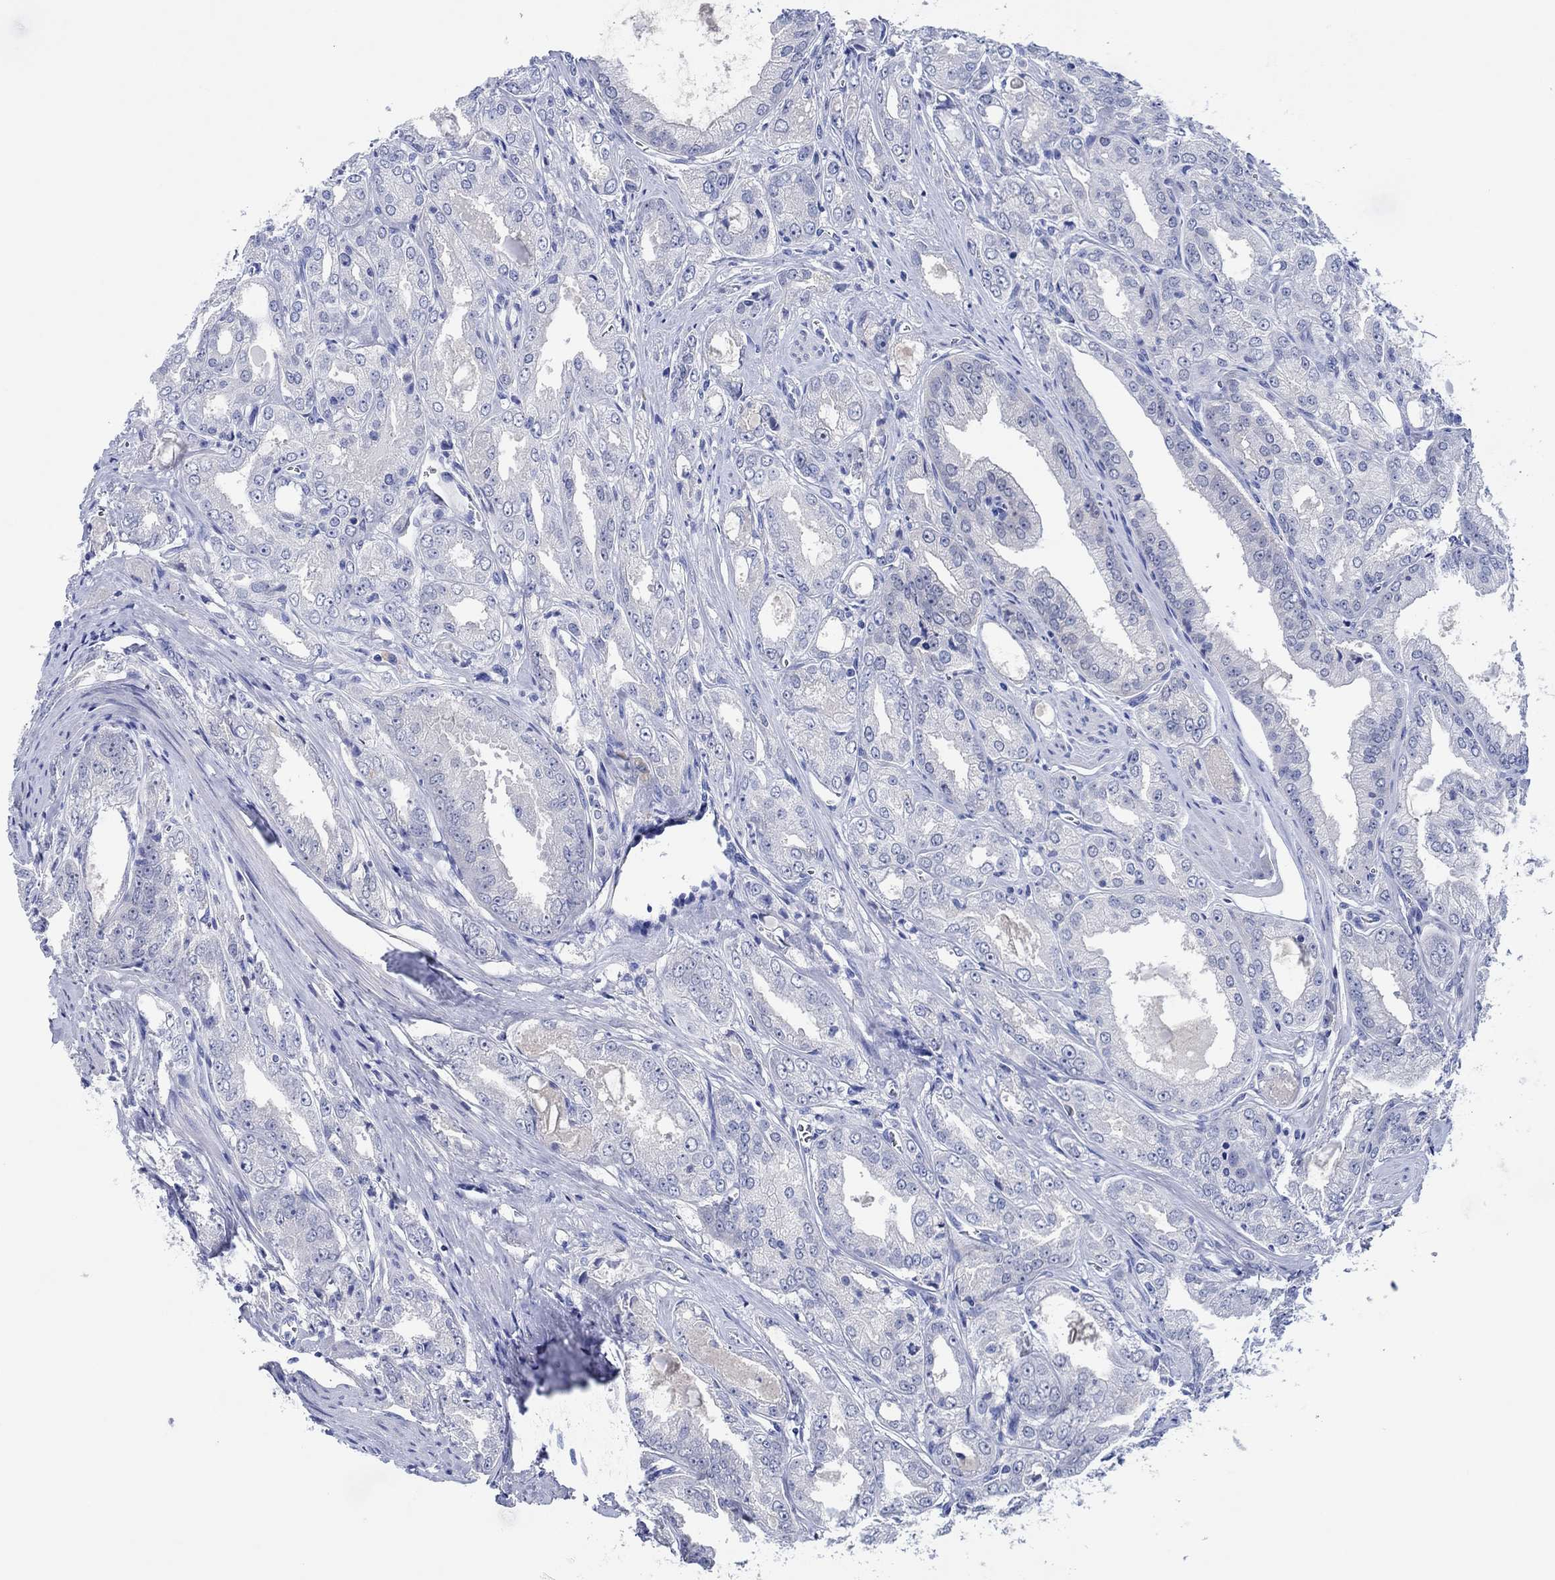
{"staining": {"intensity": "weak", "quantity": "<25%", "location": "cytoplasmic/membranous"}, "tissue": "prostate cancer", "cell_type": "Tumor cells", "image_type": "cancer", "snomed": [{"axis": "morphology", "description": "Adenocarcinoma, NOS"}, {"axis": "morphology", "description": "Adenocarcinoma, High grade"}, {"axis": "topography", "description": "Prostate"}], "caption": "IHC image of human adenocarcinoma (prostate) stained for a protein (brown), which exhibits no staining in tumor cells.", "gene": "CPNE6", "patient": {"sex": "male", "age": 70}}